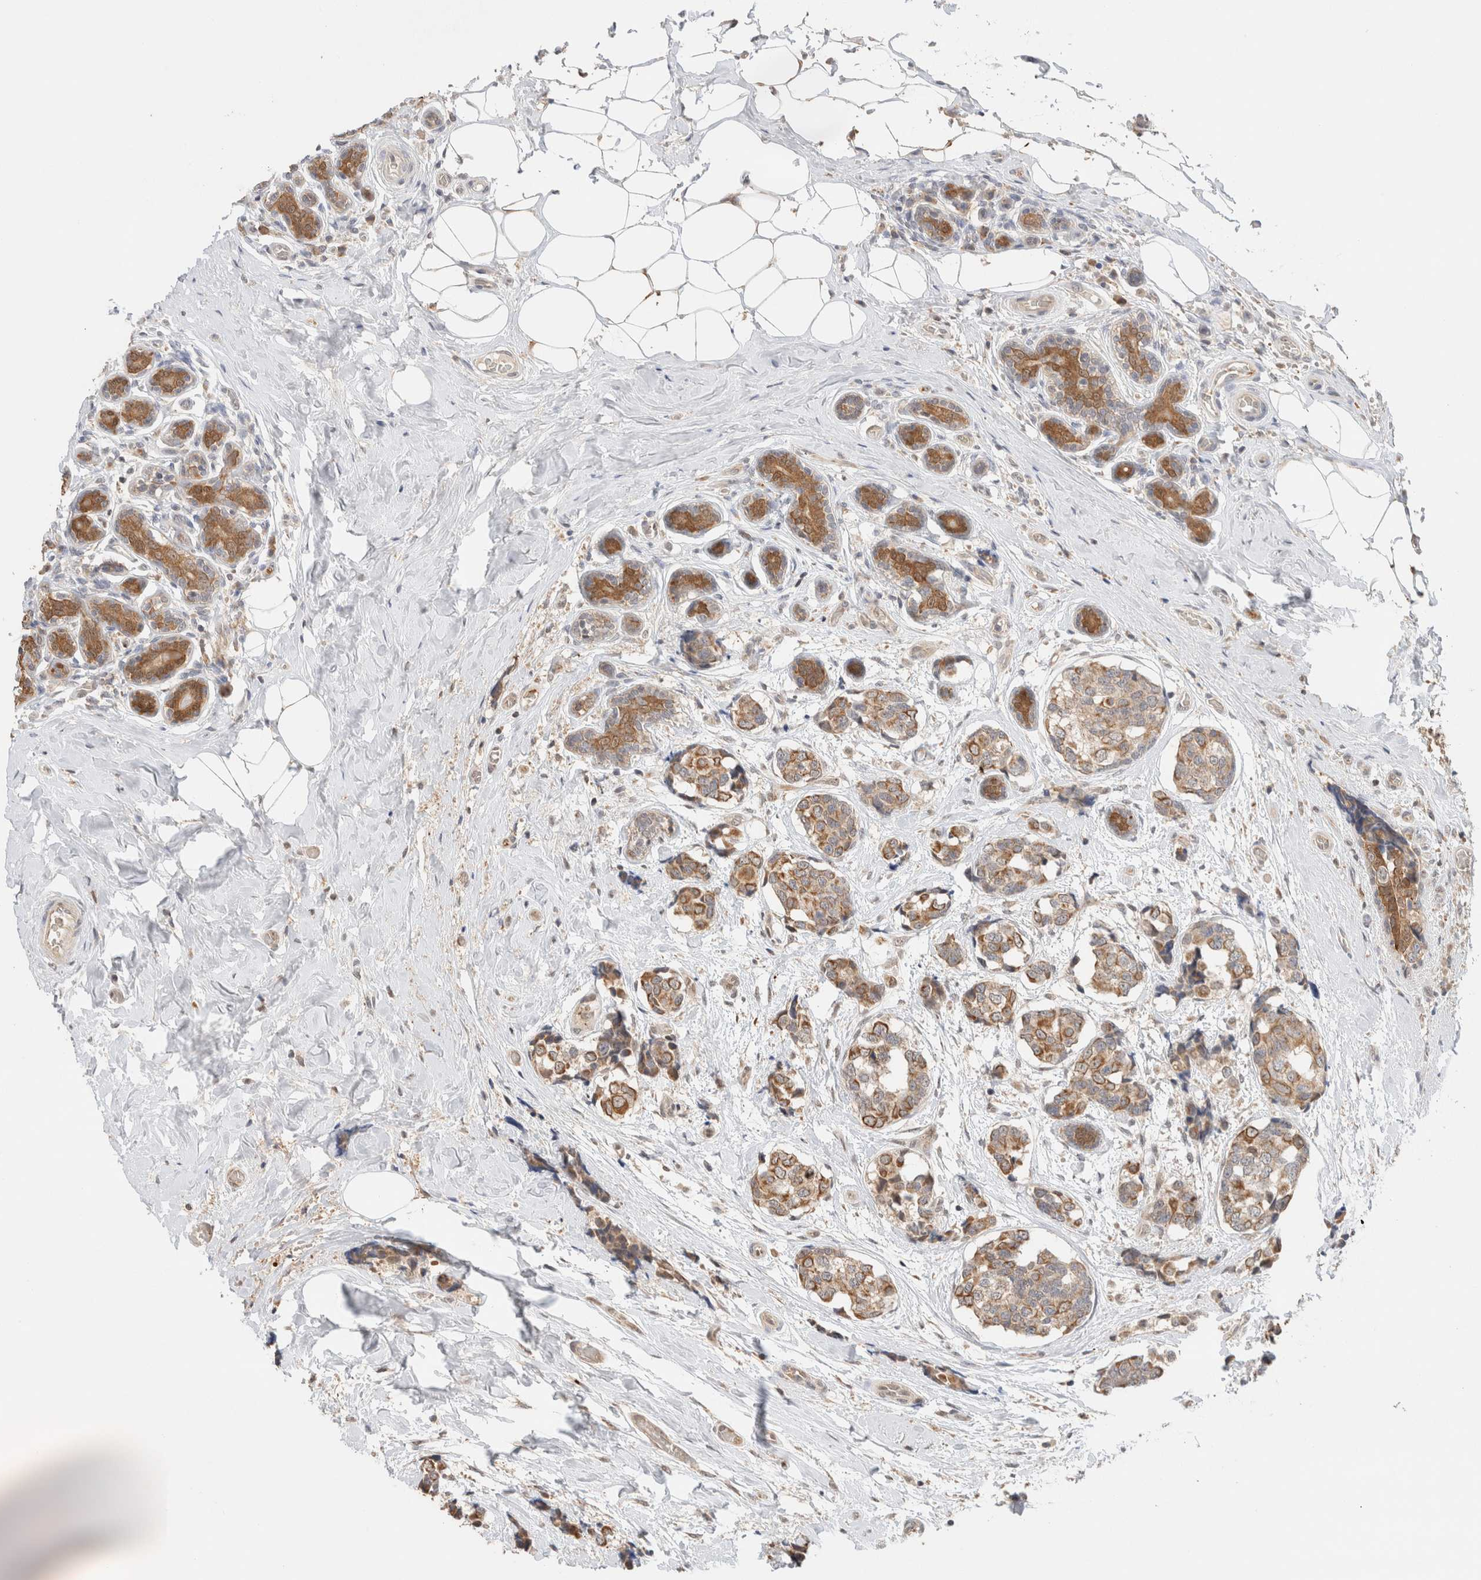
{"staining": {"intensity": "moderate", "quantity": "25%-75%", "location": "cytoplasmic/membranous"}, "tissue": "breast cancer", "cell_type": "Tumor cells", "image_type": "cancer", "snomed": [{"axis": "morphology", "description": "Normal tissue, NOS"}, {"axis": "morphology", "description": "Duct carcinoma"}, {"axis": "topography", "description": "Breast"}], "caption": "Protein staining demonstrates moderate cytoplasmic/membranous staining in approximately 25%-75% of tumor cells in breast intraductal carcinoma.", "gene": "CA13", "patient": {"sex": "female", "age": 43}}